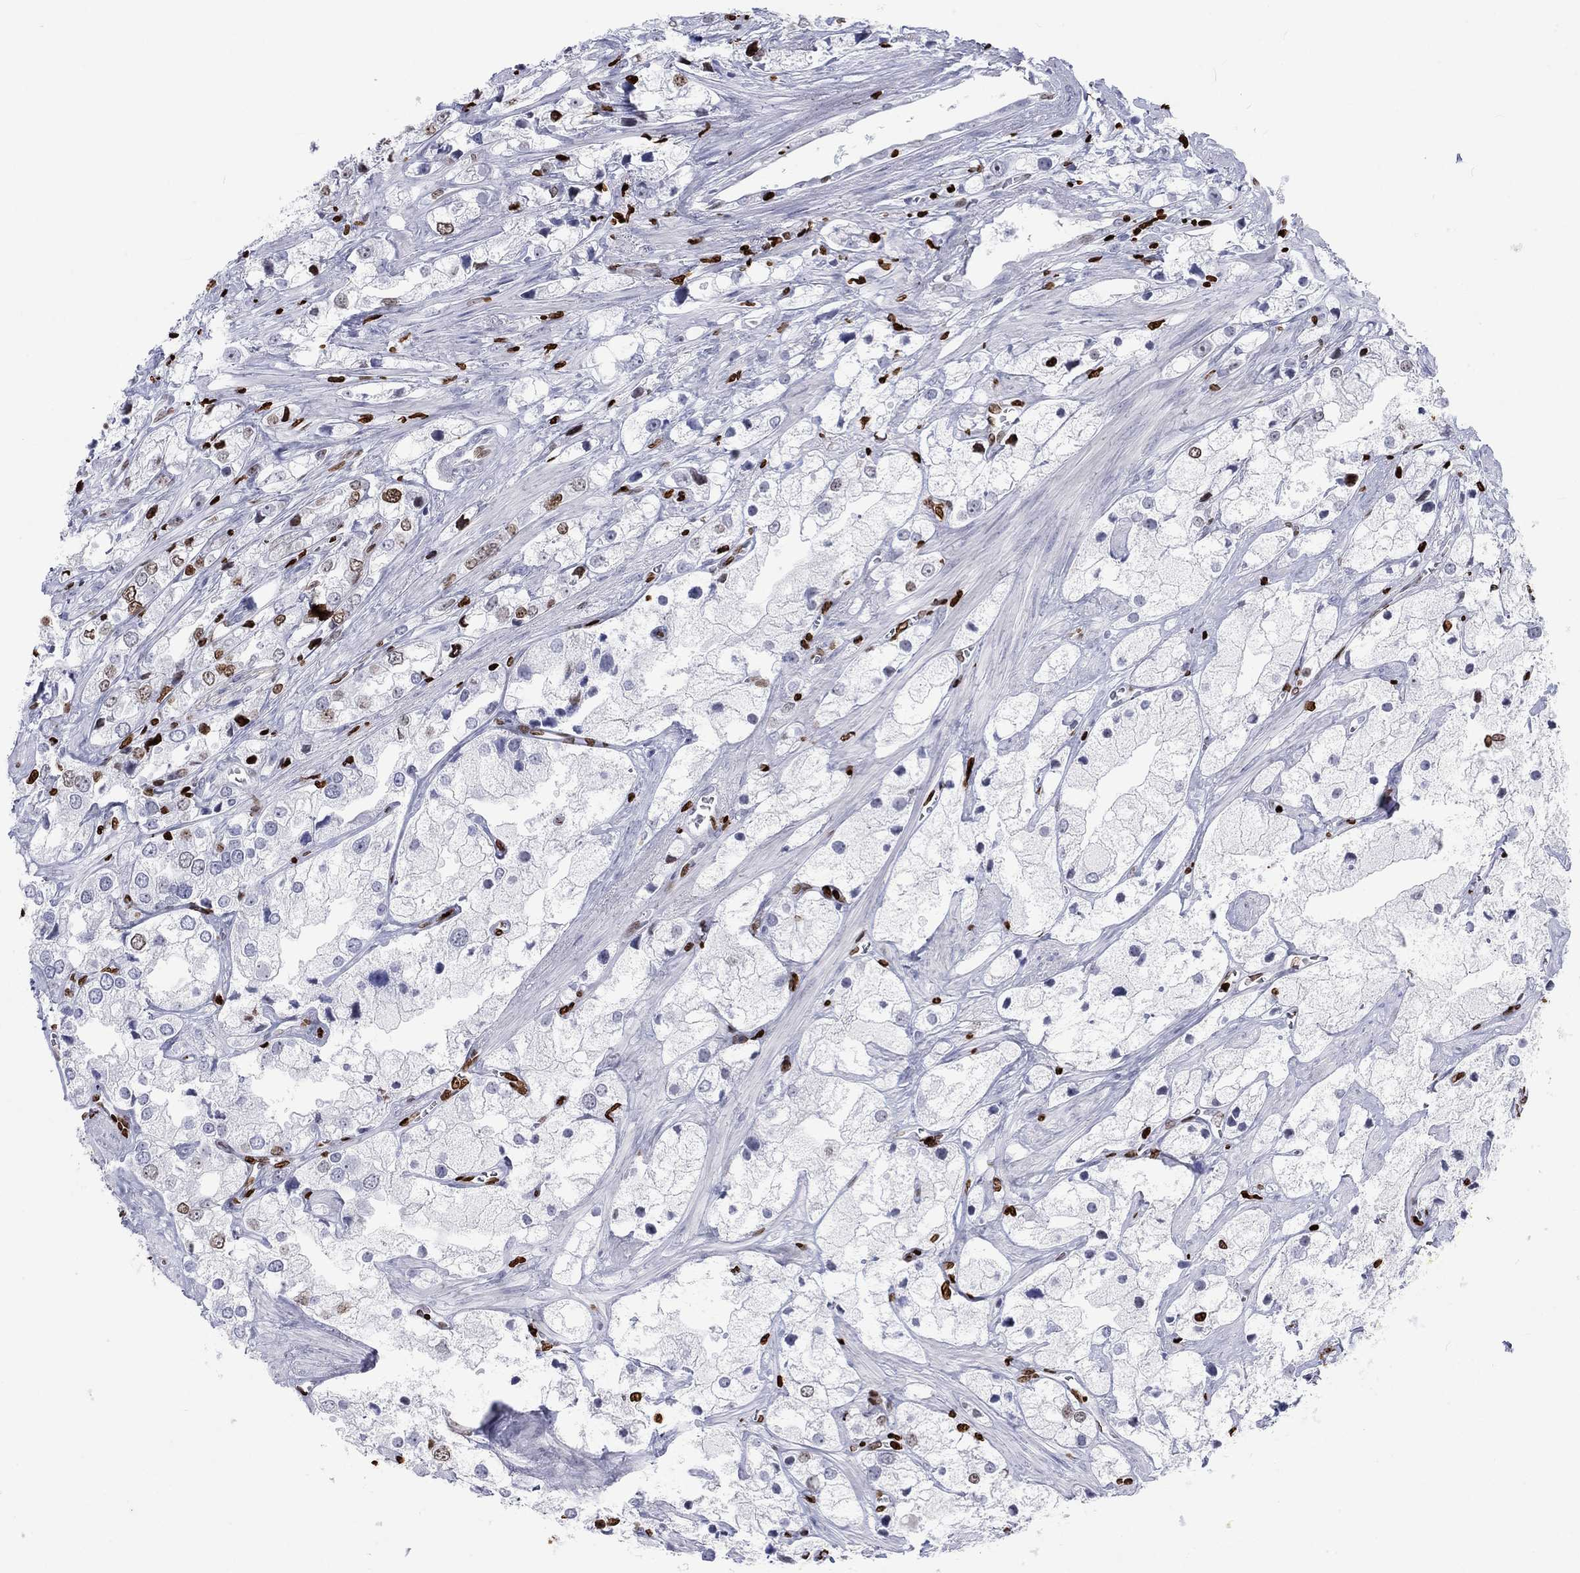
{"staining": {"intensity": "strong", "quantity": "<25%", "location": "nuclear"}, "tissue": "prostate cancer", "cell_type": "Tumor cells", "image_type": "cancer", "snomed": [{"axis": "morphology", "description": "Adenocarcinoma, NOS"}, {"axis": "topography", "description": "Prostate and seminal vesicle, NOS"}, {"axis": "topography", "description": "Prostate"}], "caption": "Approximately <25% of tumor cells in human prostate cancer display strong nuclear protein expression as visualized by brown immunohistochemical staining.", "gene": "H1-5", "patient": {"sex": "male", "age": 79}}